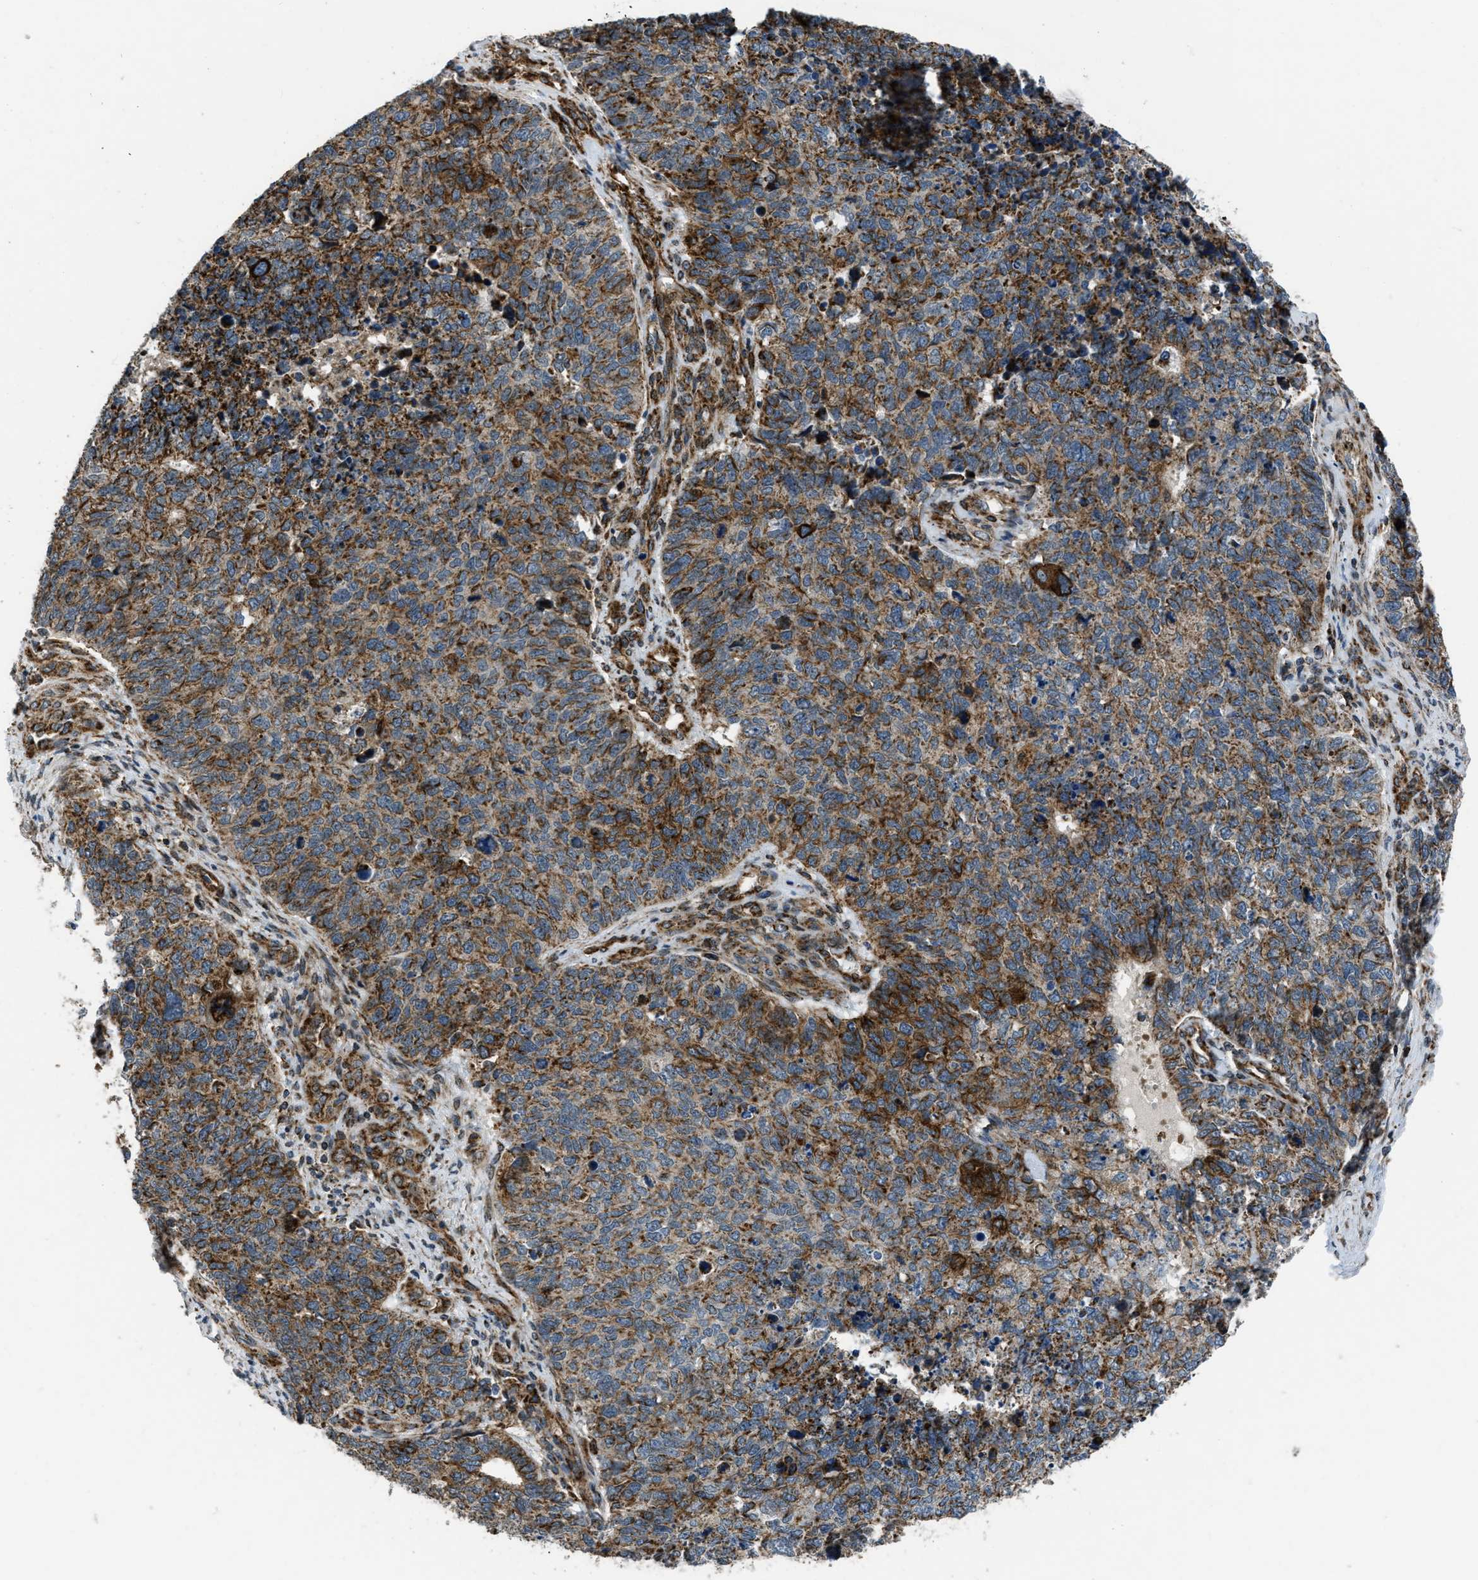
{"staining": {"intensity": "moderate", "quantity": ">75%", "location": "cytoplasmic/membranous"}, "tissue": "cervical cancer", "cell_type": "Tumor cells", "image_type": "cancer", "snomed": [{"axis": "morphology", "description": "Squamous cell carcinoma, NOS"}, {"axis": "topography", "description": "Cervix"}], "caption": "Cervical cancer stained with a protein marker exhibits moderate staining in tumor cells.", "gene": "GSDME", "patient": {"sex": "female", "age": 63}}